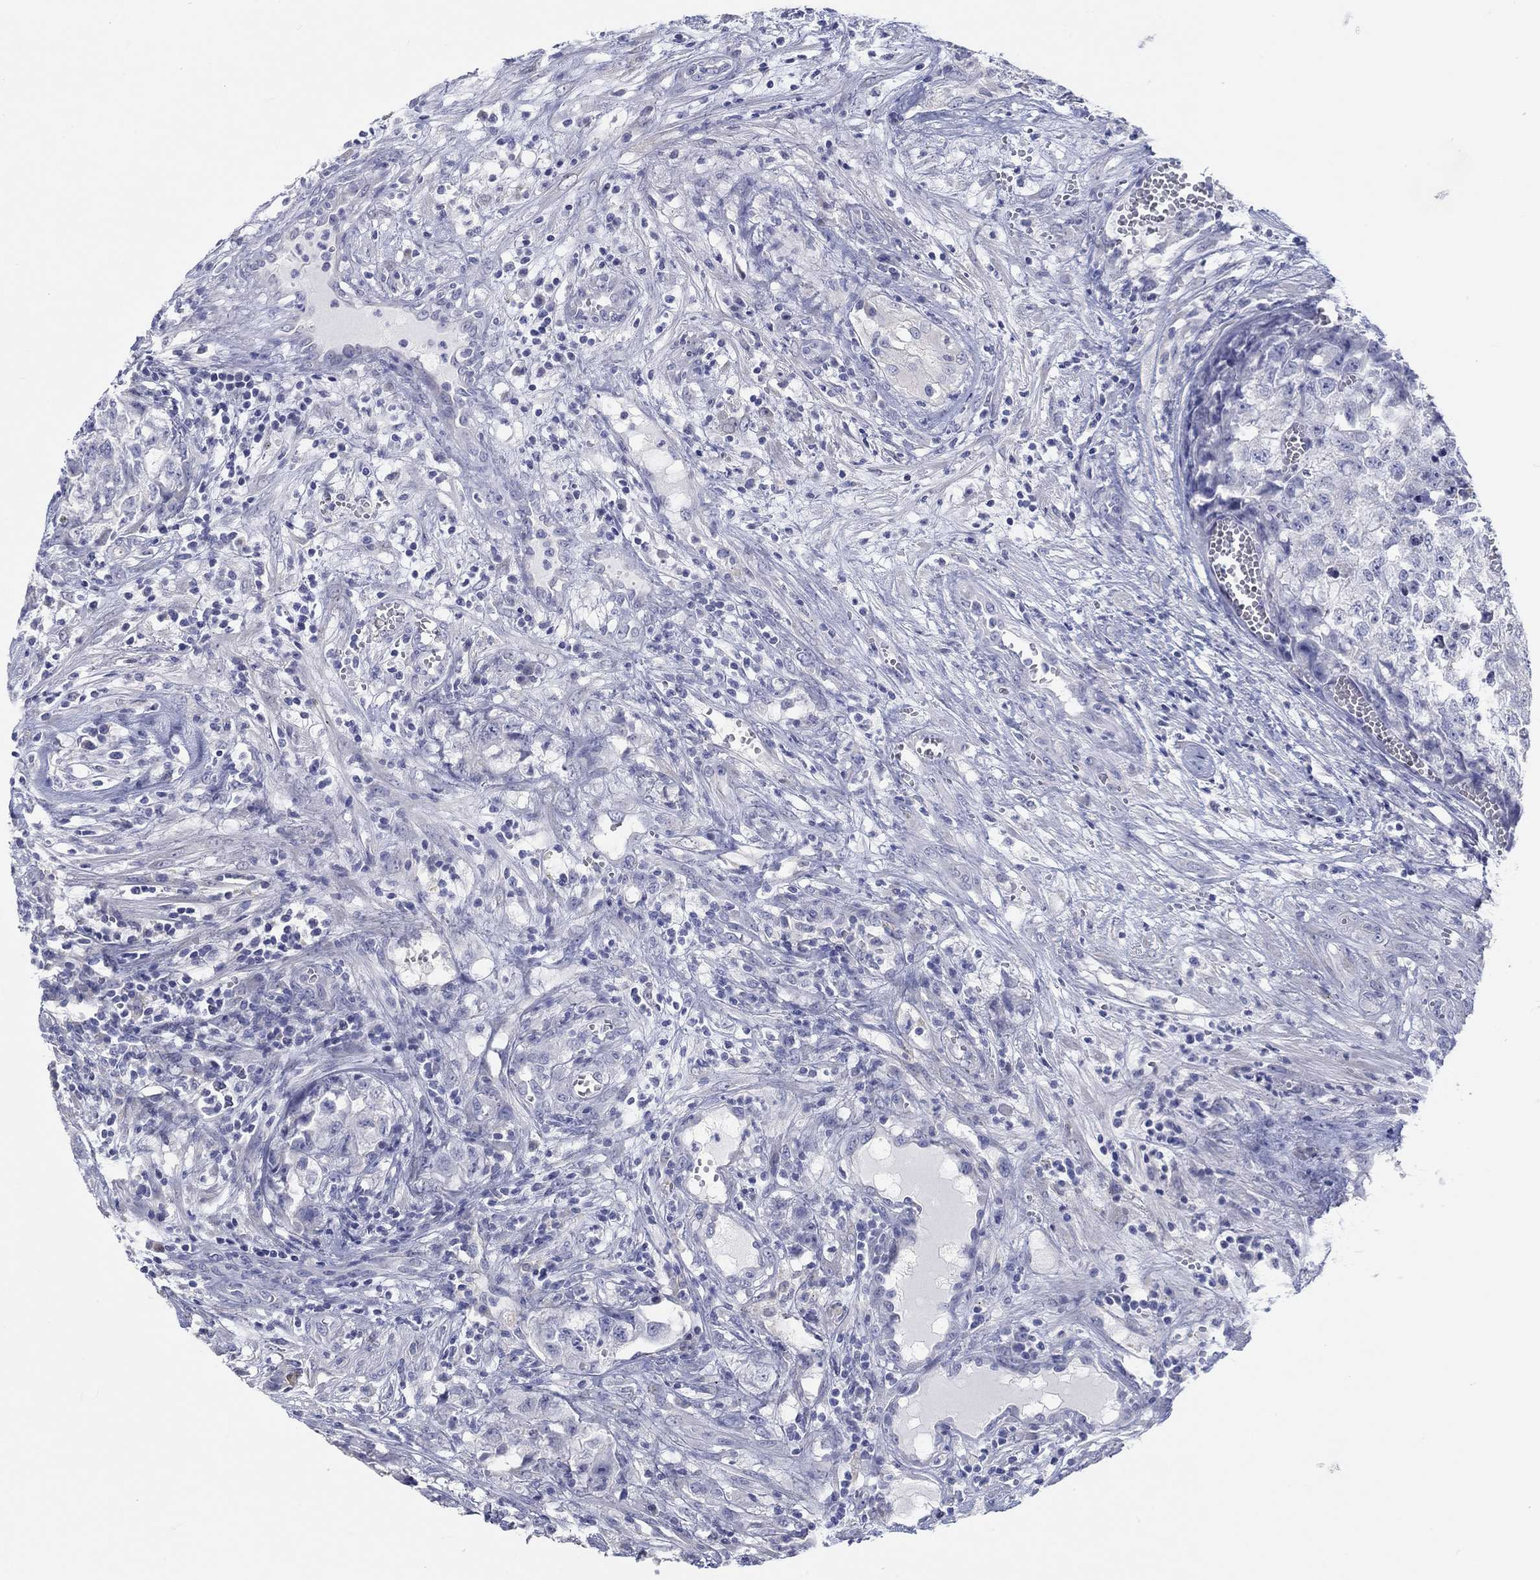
{"staining": {"intensity": "negative", "quantity": "none", "location": "none"}, "tissue": "testis cancer", "cell_type": "Tumor cells", "image_type": "cancer", "snomed": [{"axis": "morphology", "description": "Seminoma, NOS"}, {"axis": "morphology", "description": "Carcinoma, Embryonal, NOS"}, {"axis": "topography", "description": "Testis"}], "caption": "The IHC micrograph has no significant positivity in tumor cells of testis cancer tissue. Nuclei are stained in blue.", "gene": "LRRC4C", "patient": {"sex": "male", "age": 22}}